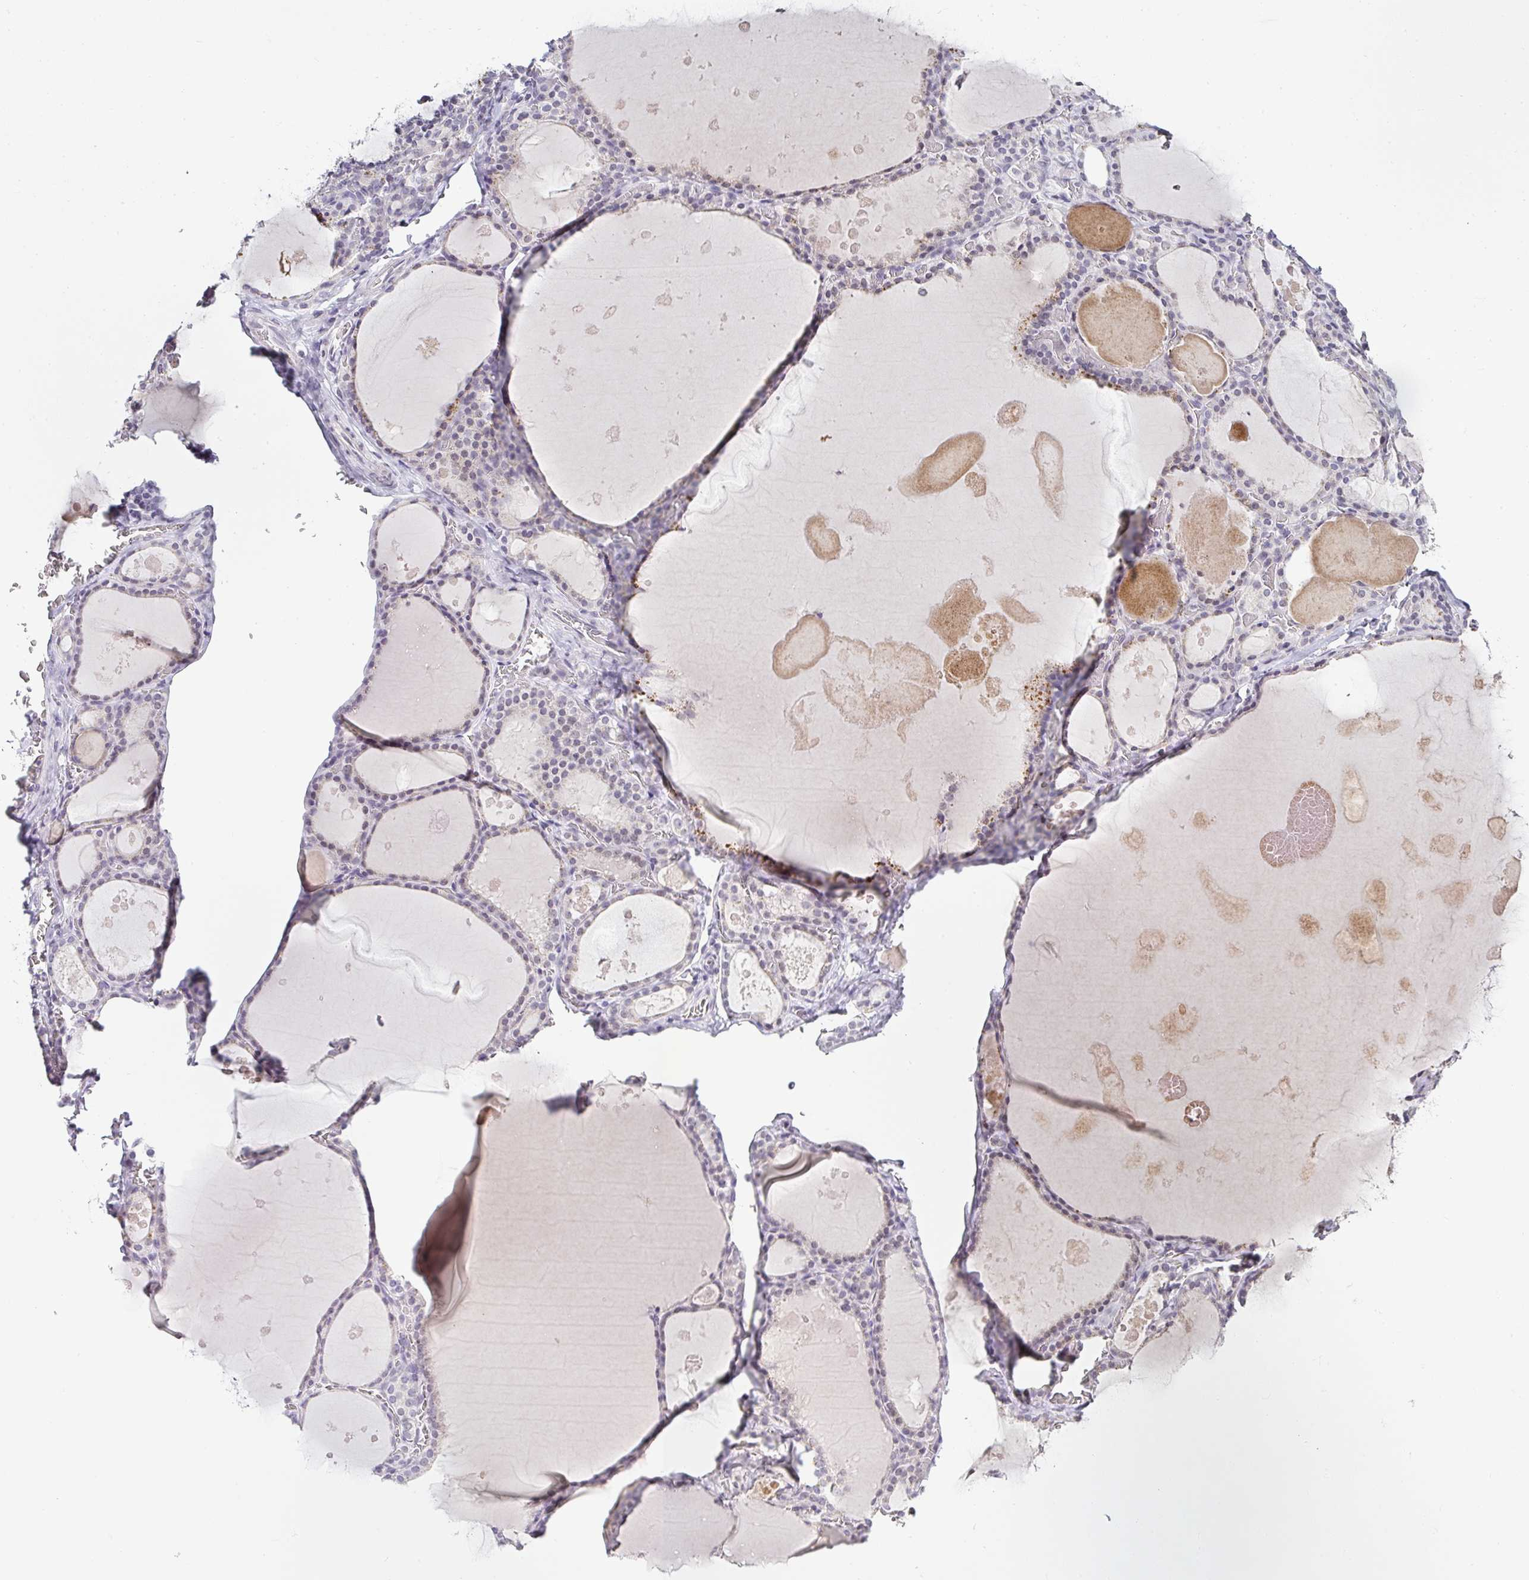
{"staining": {"intensity": "weak", "quantity": "<25%", "location": "cytoplasmic/membranous"}, "tissue": "thyroid gland", "cell_type": "Glandular cells", "image_type": "normal", "snomed": [{"axis": "morphology", "description": "Normal tissue, NOS"}, {"axis": "topography", "description": "Thyroid gland"}], "caption": "Benign thyroid gland was stained to show a protein in brown. There is no significant positivity in glandular cells. (DAB (3,3'-diaminobenzidine) IHC, high magnification).", "gene": "SERPINB3", "patient": {"sex": "male", "age": 56}}